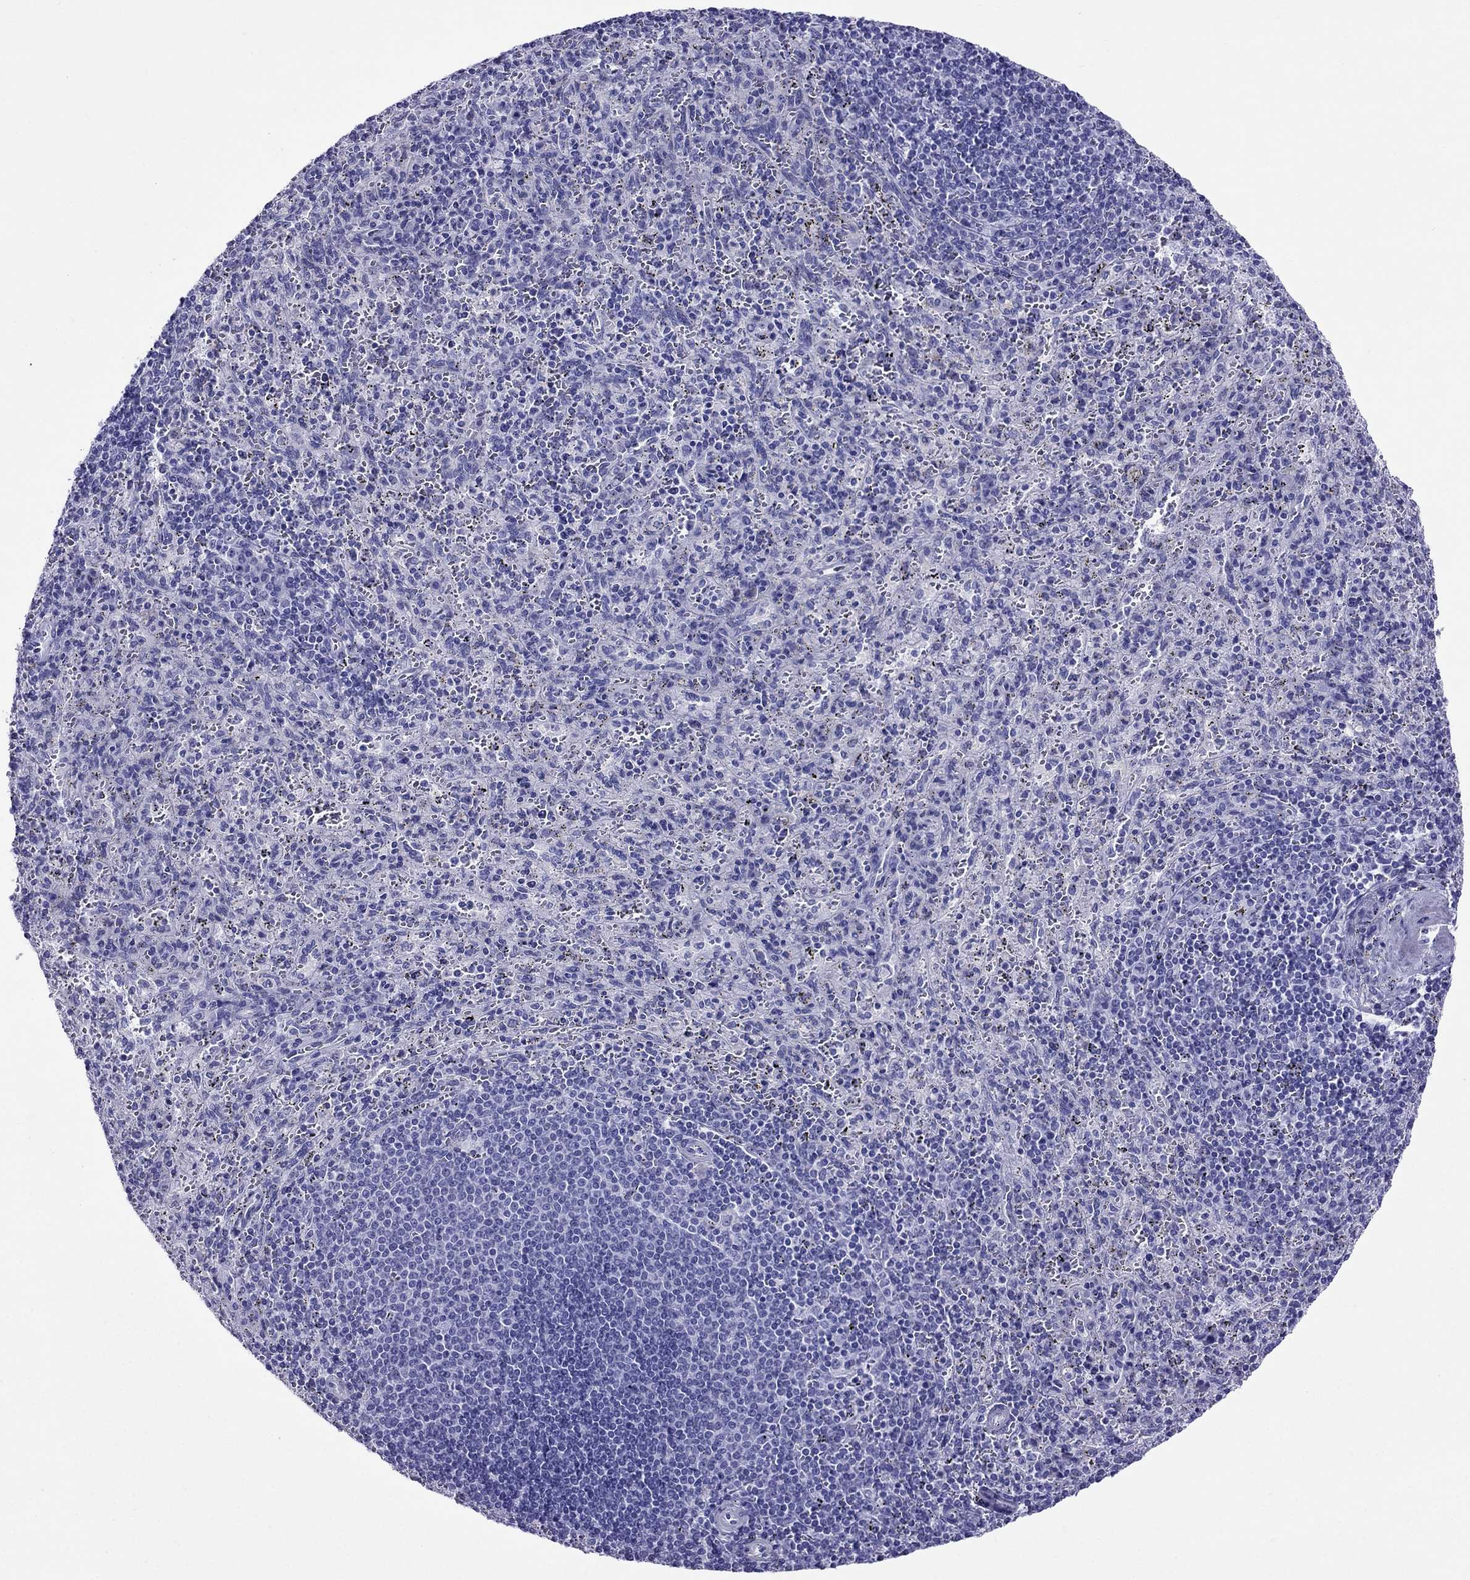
{"staining": {"intensity": "negative", "quantity": "none", "location": "none"}, "tissue": "spleen", "cell_type": "Cells in red pulp", "image_type": "normal", "snomed": [{"axis": "morphology", "description": "Normal tissue, NOS"}, {"axis": "topography", "description": "Spleen"}], "caption": "DAB immunohistochemical staining of normal human spleen exhibits no significant positivity in cells in red pulp. Brightfield microscopy of immunohistochemistry stained with DAB (3,3'-diaminobenzidine) (brown) and hematoxylin (blue), captured at high magnification.", "gene": "CRYBA1", "patient": {"sex": "male", "age": 57}}